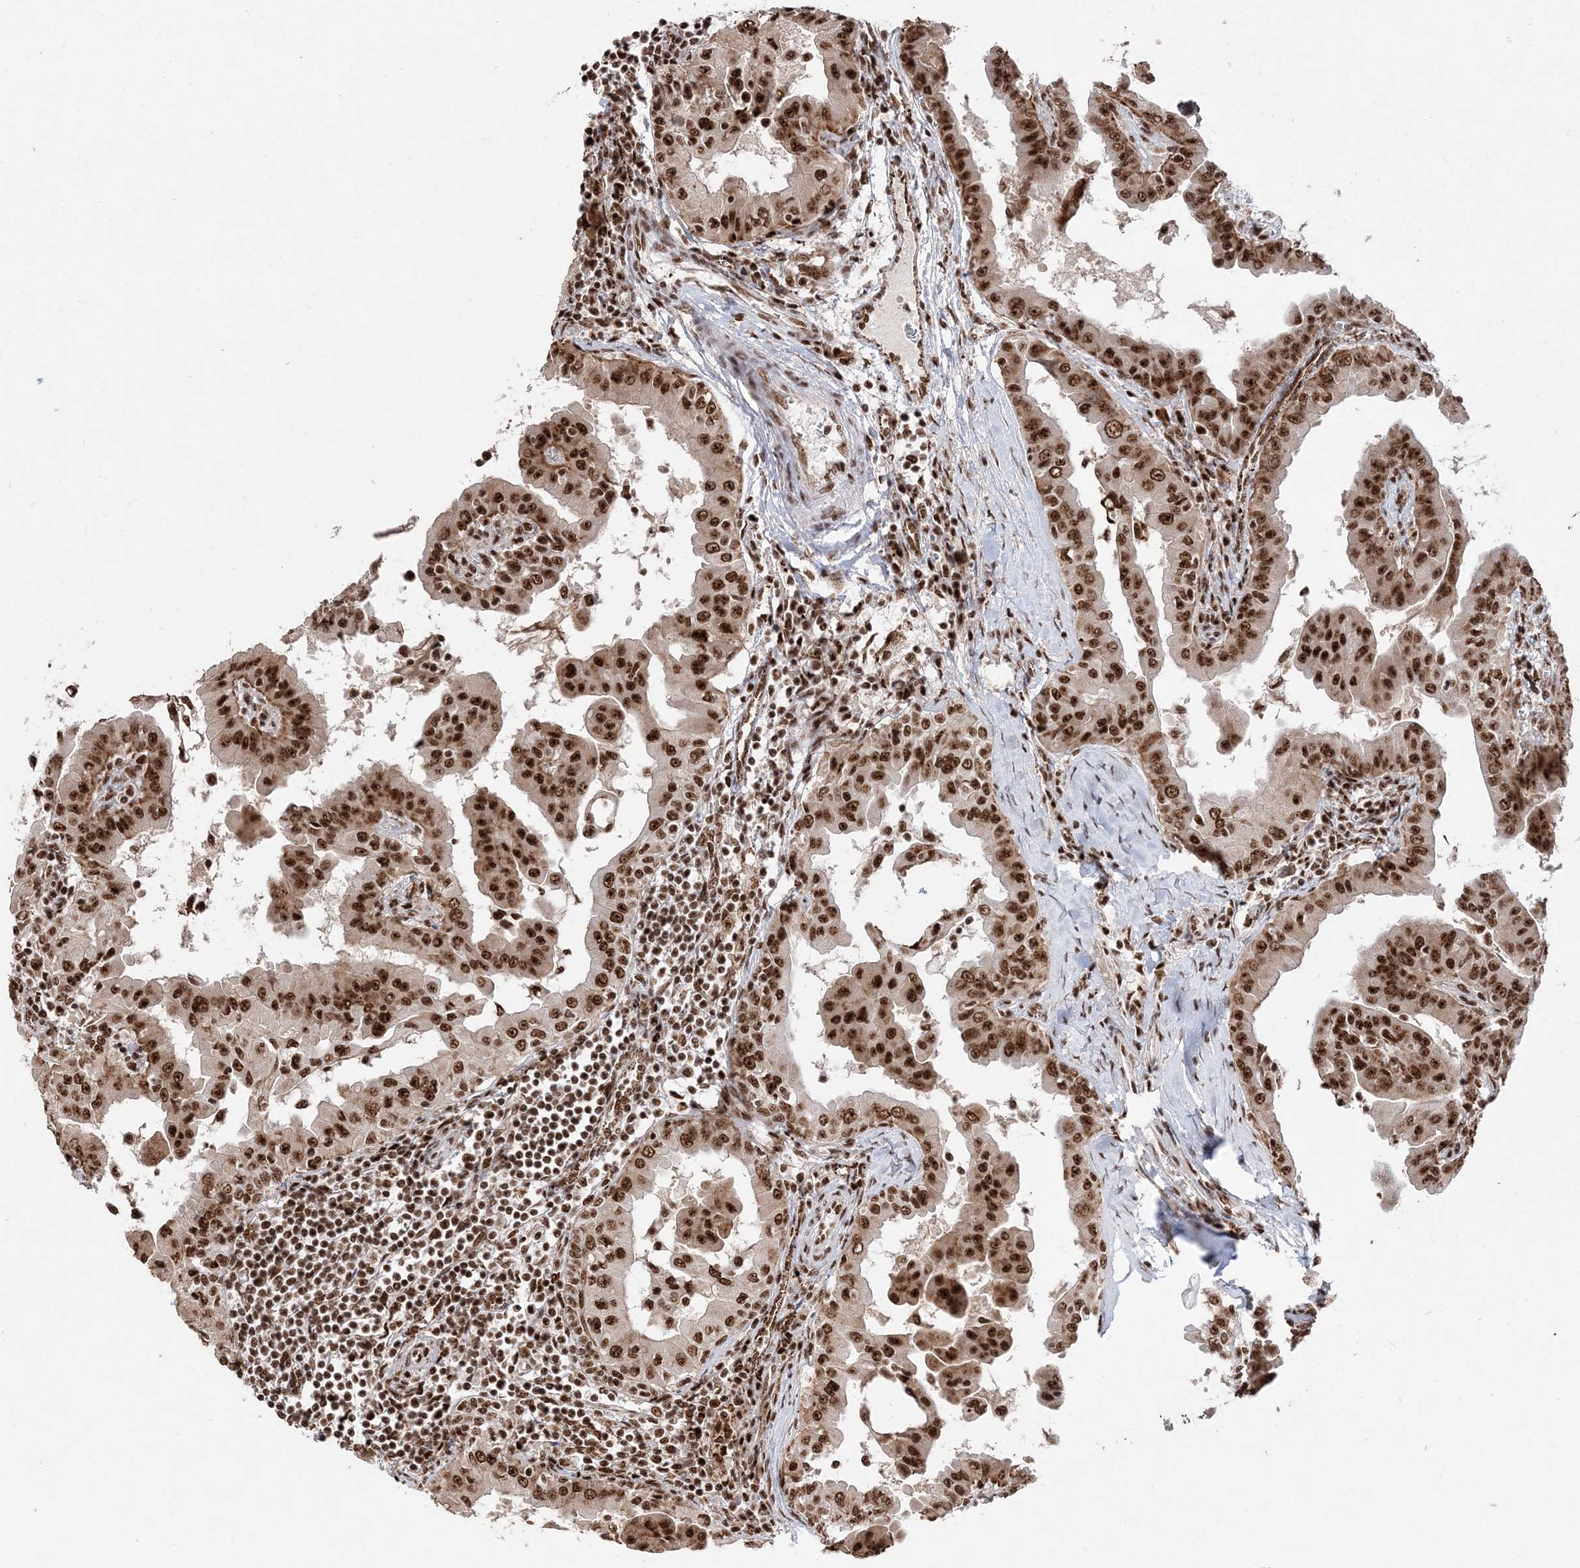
{"staining": {"intensity": "strong", "quantity": ">75%", "location": "nuclear"}, "tissue": "thyroid cancer", "cell_type": "Tumor cells", "image_type": "cancer", "snomed": [{"axis": "morphology", "description": "Papillary adenocarcinoma, NOS"}, {"axis": "topography", "description": "Thyroid gland"}], "caption": "Strong nuclear protein expression is seen in approximately >75% of tumor cells in thyroid papillary adenocarcinoma.", "gene": "RBM17", "patient": {"sex": "male", "age": 33}}